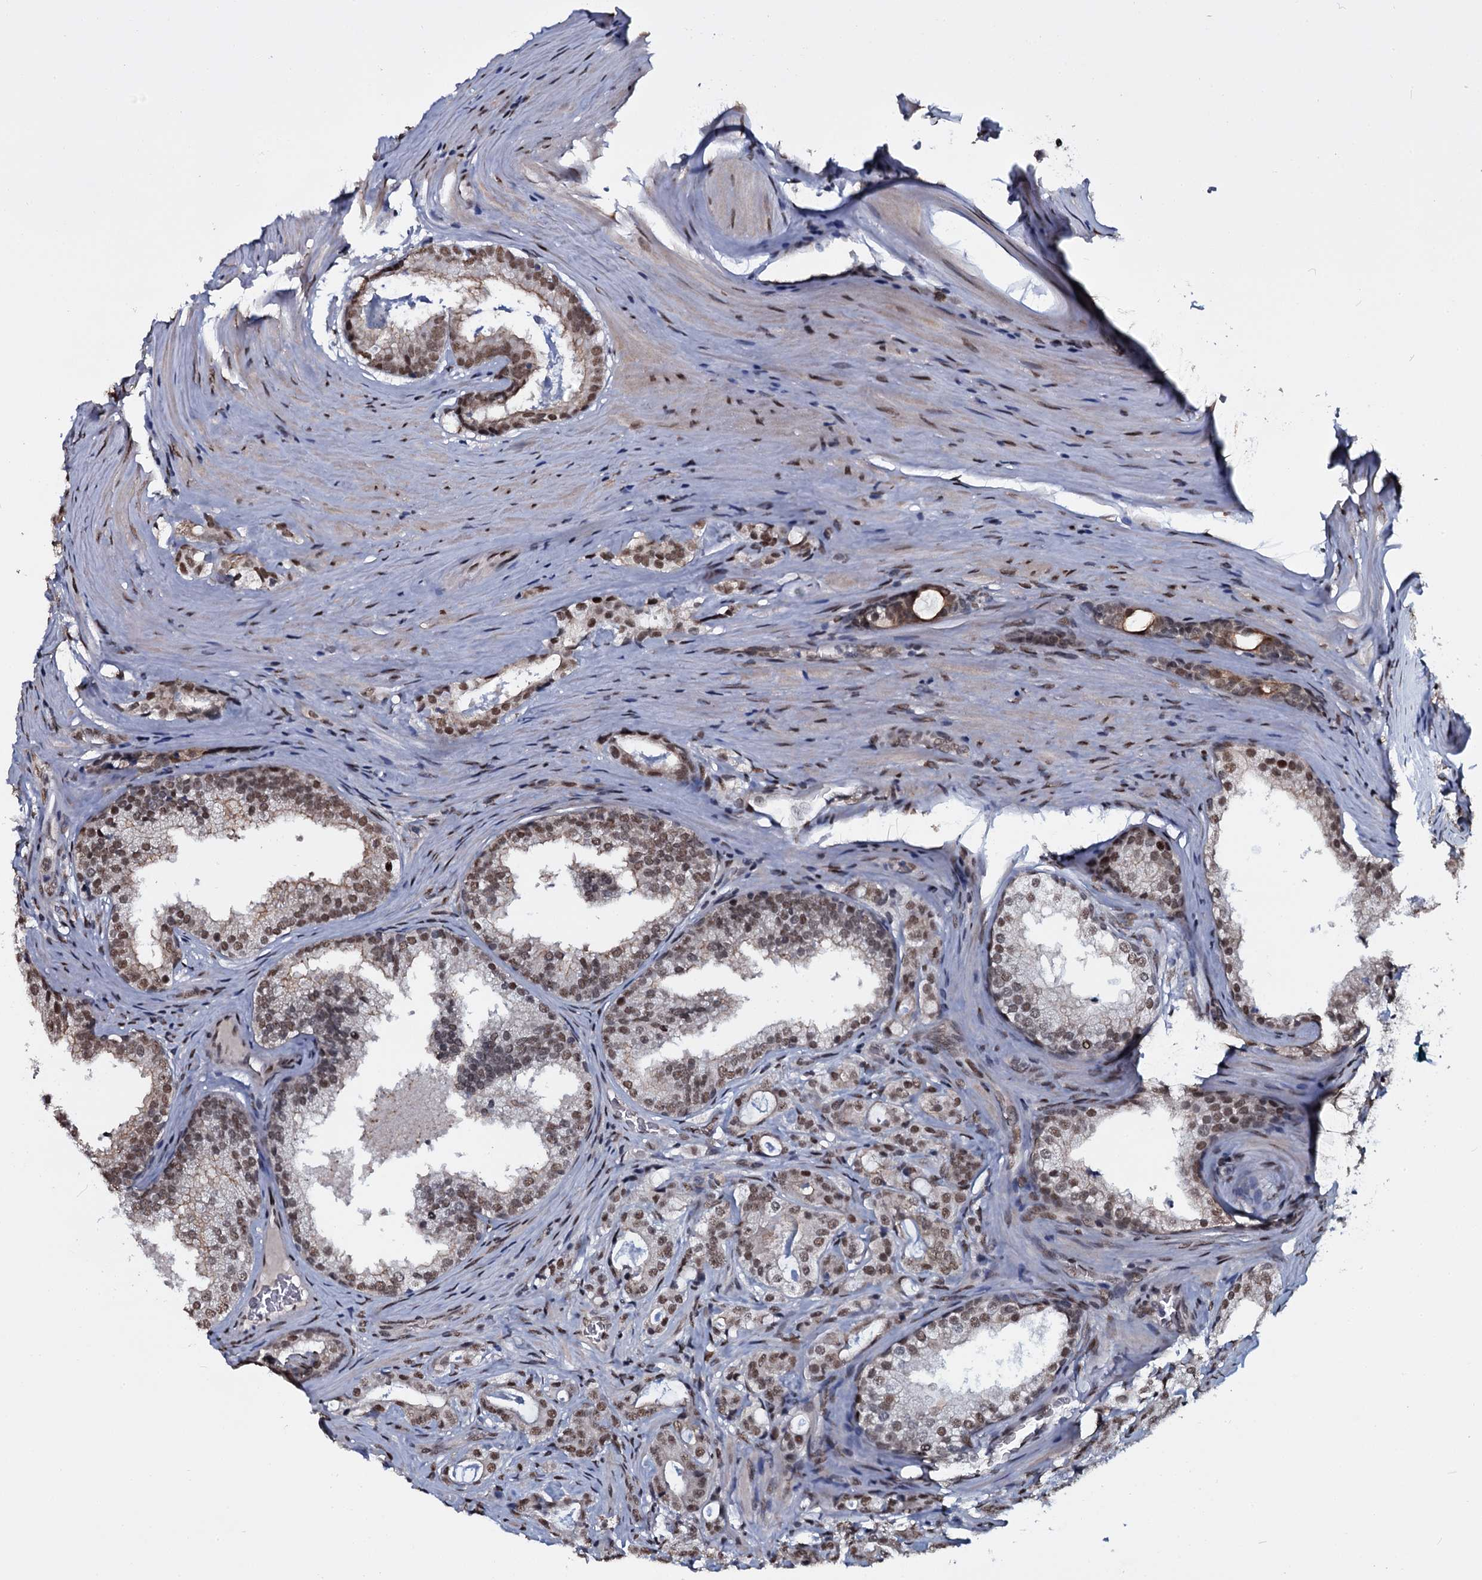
{"staining": {"intensity": "moderate", "quantity": ">75%", "location": "nuclear"}, "tissue": "prostate cancer", "cell_type": "Tumor cells", "image_type": "cancer", "snomed": [{"axis": "morphology", "description": "Adenocarcinoma, High grade"}, {"axis": "topography", "description": "Prostate"}], "caption": "IHC (DAB) staining of human adenocarcinoma (high-grade) (prostate) demonstrates moderate nuclear protein expression in approximately >75% of tumor cells. Immunohistochemistry (ihc) stains the protein in brown and the nuclei are stained blue.", "gene": "SH2D4B", "patient": {"sex": "male", "age": 63}}